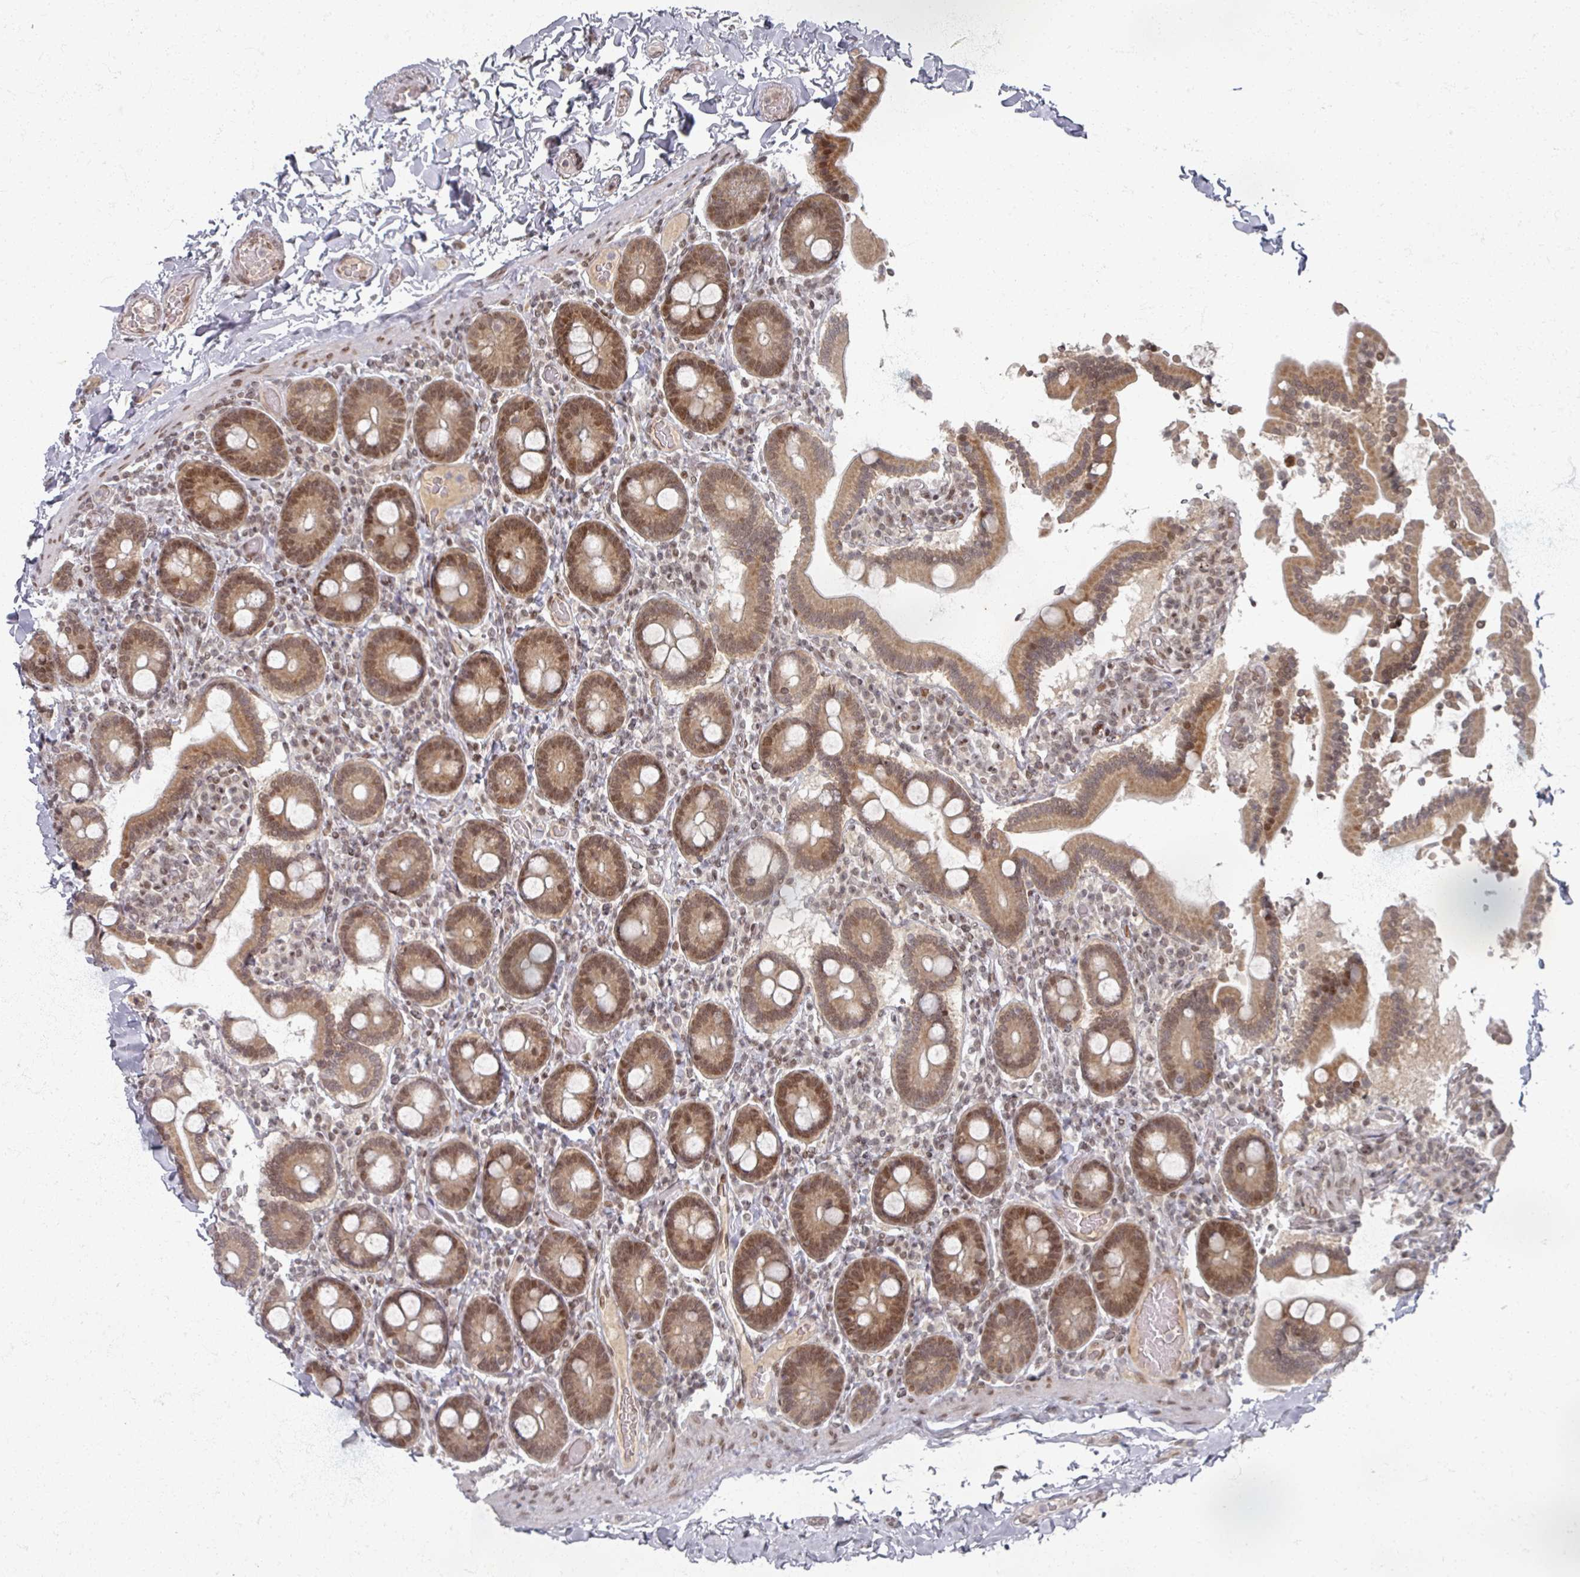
{"staining": {"intensity": "strong", "quantity": ">75%", "location": "cytoplasmic/membranous,nuclear"}, "tissue": "duodenum", "cell_type": "Glandular cells", "image_type": "normal", "snomed": [{"axis": "morphology", "description": "Normal tissue, NOS"}, {"axis": "topography", "description": "Duodenum"}], "caption": "Protein analysis of benign duodenum demonstrates strong cytoplasmic/membranous,nuclear expression in about >75% of glandular cells.", "gene": "PSKH1", "patient": {"sex": "male", "age": 55}}